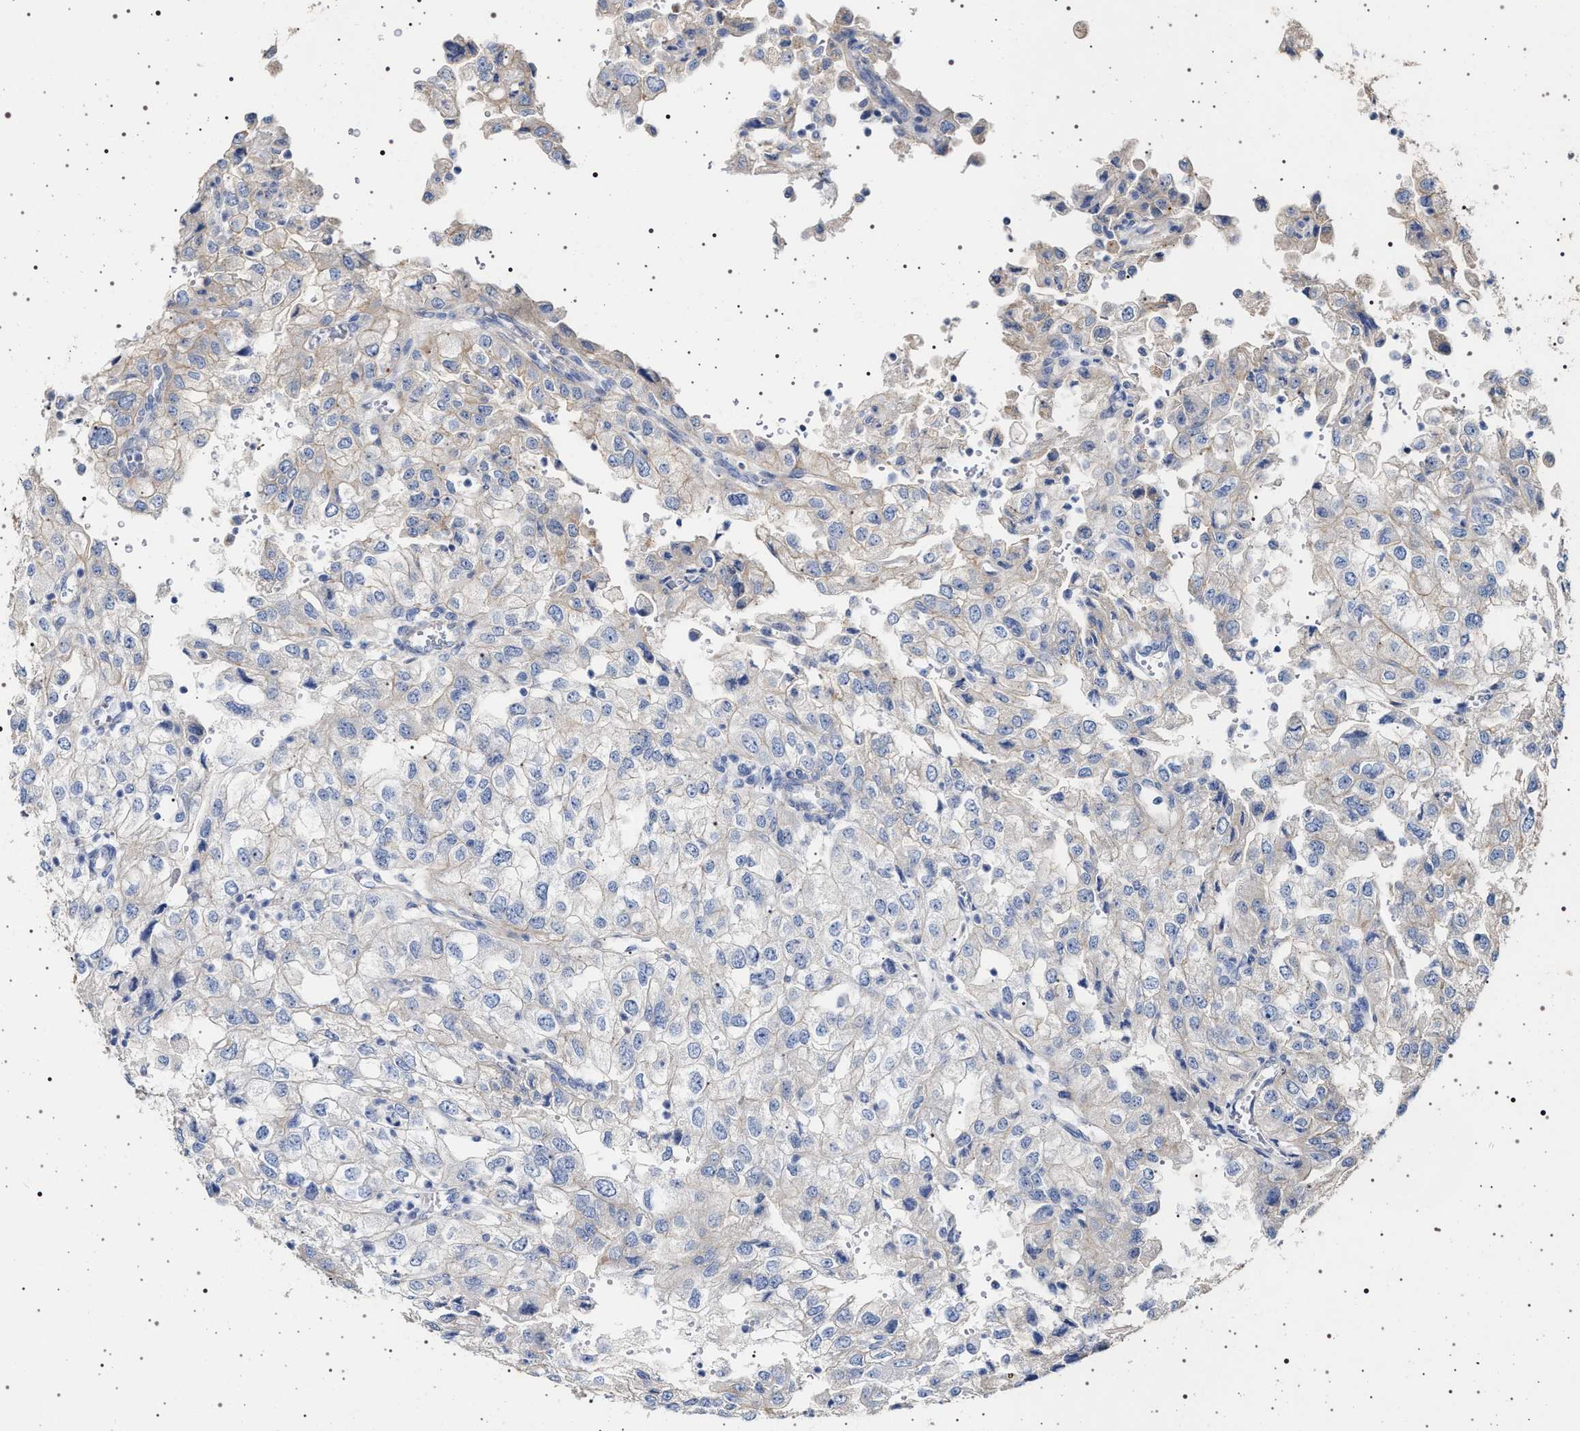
{"staining": {"intensity": "negative", "quantity": "none", "location": "none"}, "tissue": "renal cancer", "cell_type": "Tumor cells", "image_type": "cancer", "snomed": [{"axis": "morphology", "description": "Adenocarcinoma, NOS"}, {"axis": "topography", "description": "Kidney"}], "caption": "Adenocarcinoma (renal) was stained to show a protein in brown. There is no significant expression in tumor cells.", "gene": "NAALADL2", "patient": {"sex": "female", "age": 54}}